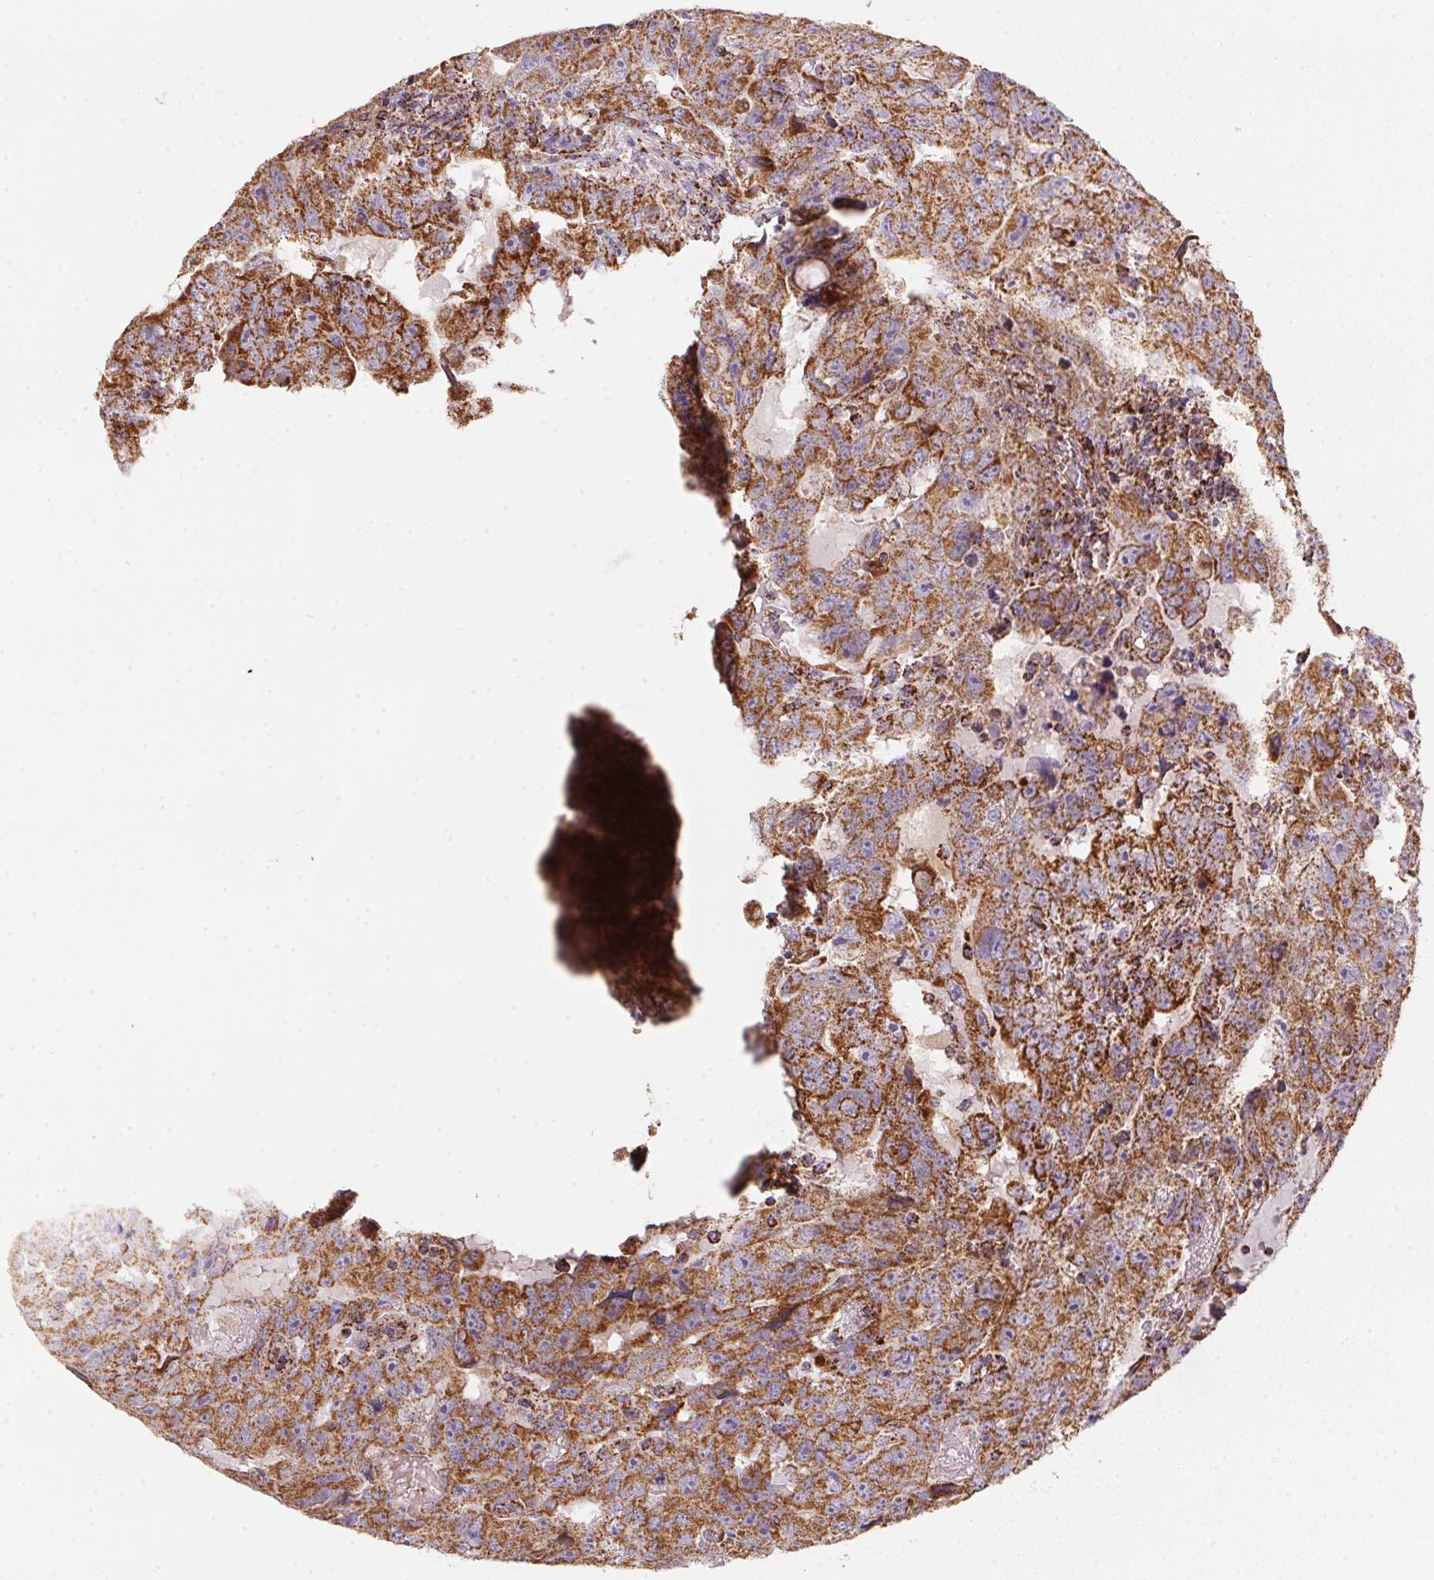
{"staining": {"intensity": "strong", "quantity": ">75%", "location": "cytoplasmic/membranous"}, "tissue": "testis cancer", "cell_type": "Tumor cells", "image_type": "cancer", "snomed": [{"axis": "morphology", "description": "Carcinoma, Embryonal, NOS"}, {"axis": "topography", "description": "Testis"}], "caption": "Testis embryonal carcinoma stained for a protein (brown) reveals strong cytoplasmic/membranous positive expression in approximately >75% of tumor cells.", "gene": "NDUFS2", "patient": {"sex": "male", "age": 24}}